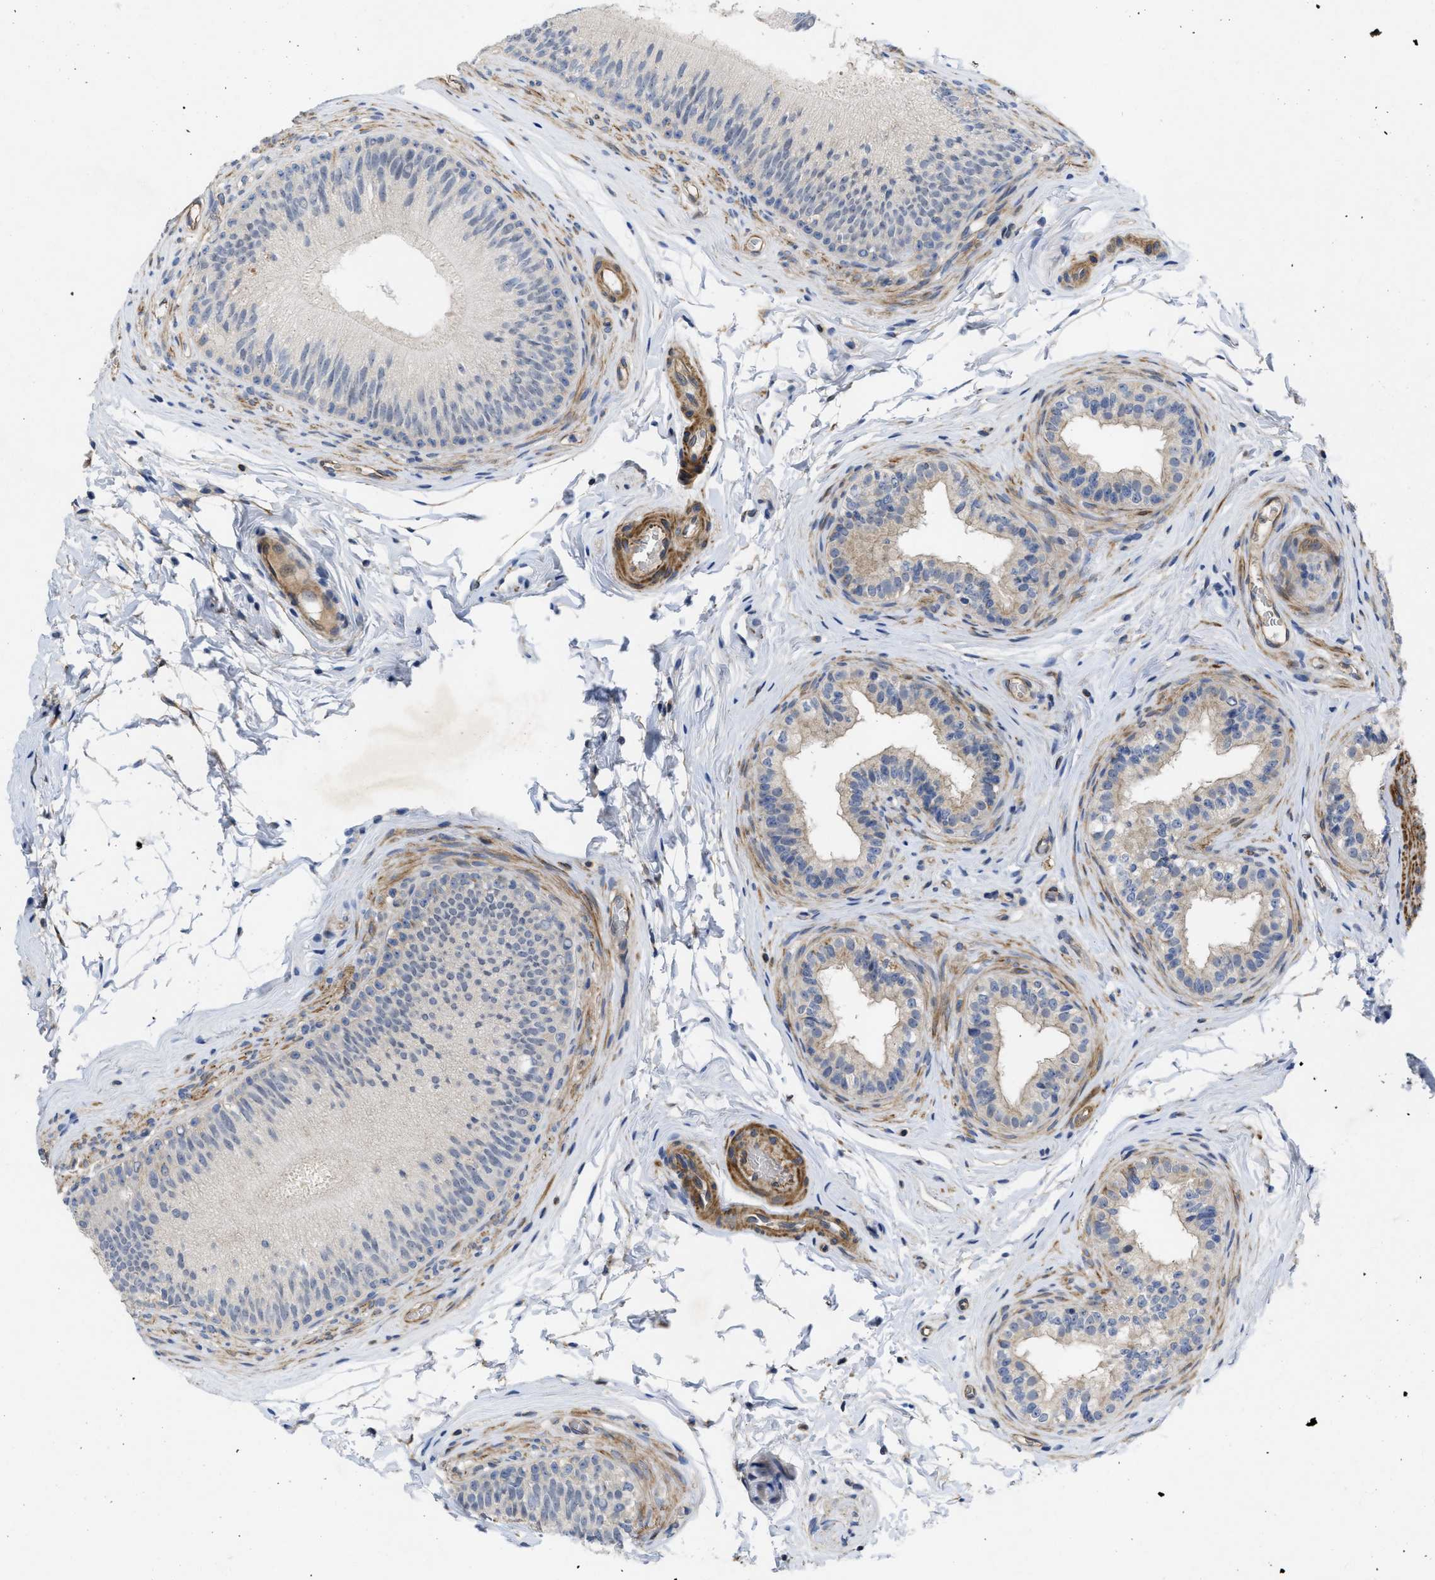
{"staining": {"intensity": "weak", "quantity": "<25%", "location": "cytoplasmic/membranous"}, "tissue": "epididymis", "cell_type": "Glandular cells", "image_type": "normal", "snomed": [{"axis": "morphology", "description": "Normal tissue, NOS"}, {"axis": "topography", "description": "Testis"}, {"axis": "topography", "description": "Epididymis"}], "caption": "Immunohistochemistry of normal human epididymis exhibits no staining in glandular cells. Nuclei are stained in blue.", "gene": "ARHGEF26", "patient": {"sex": "male", "age": 36}}